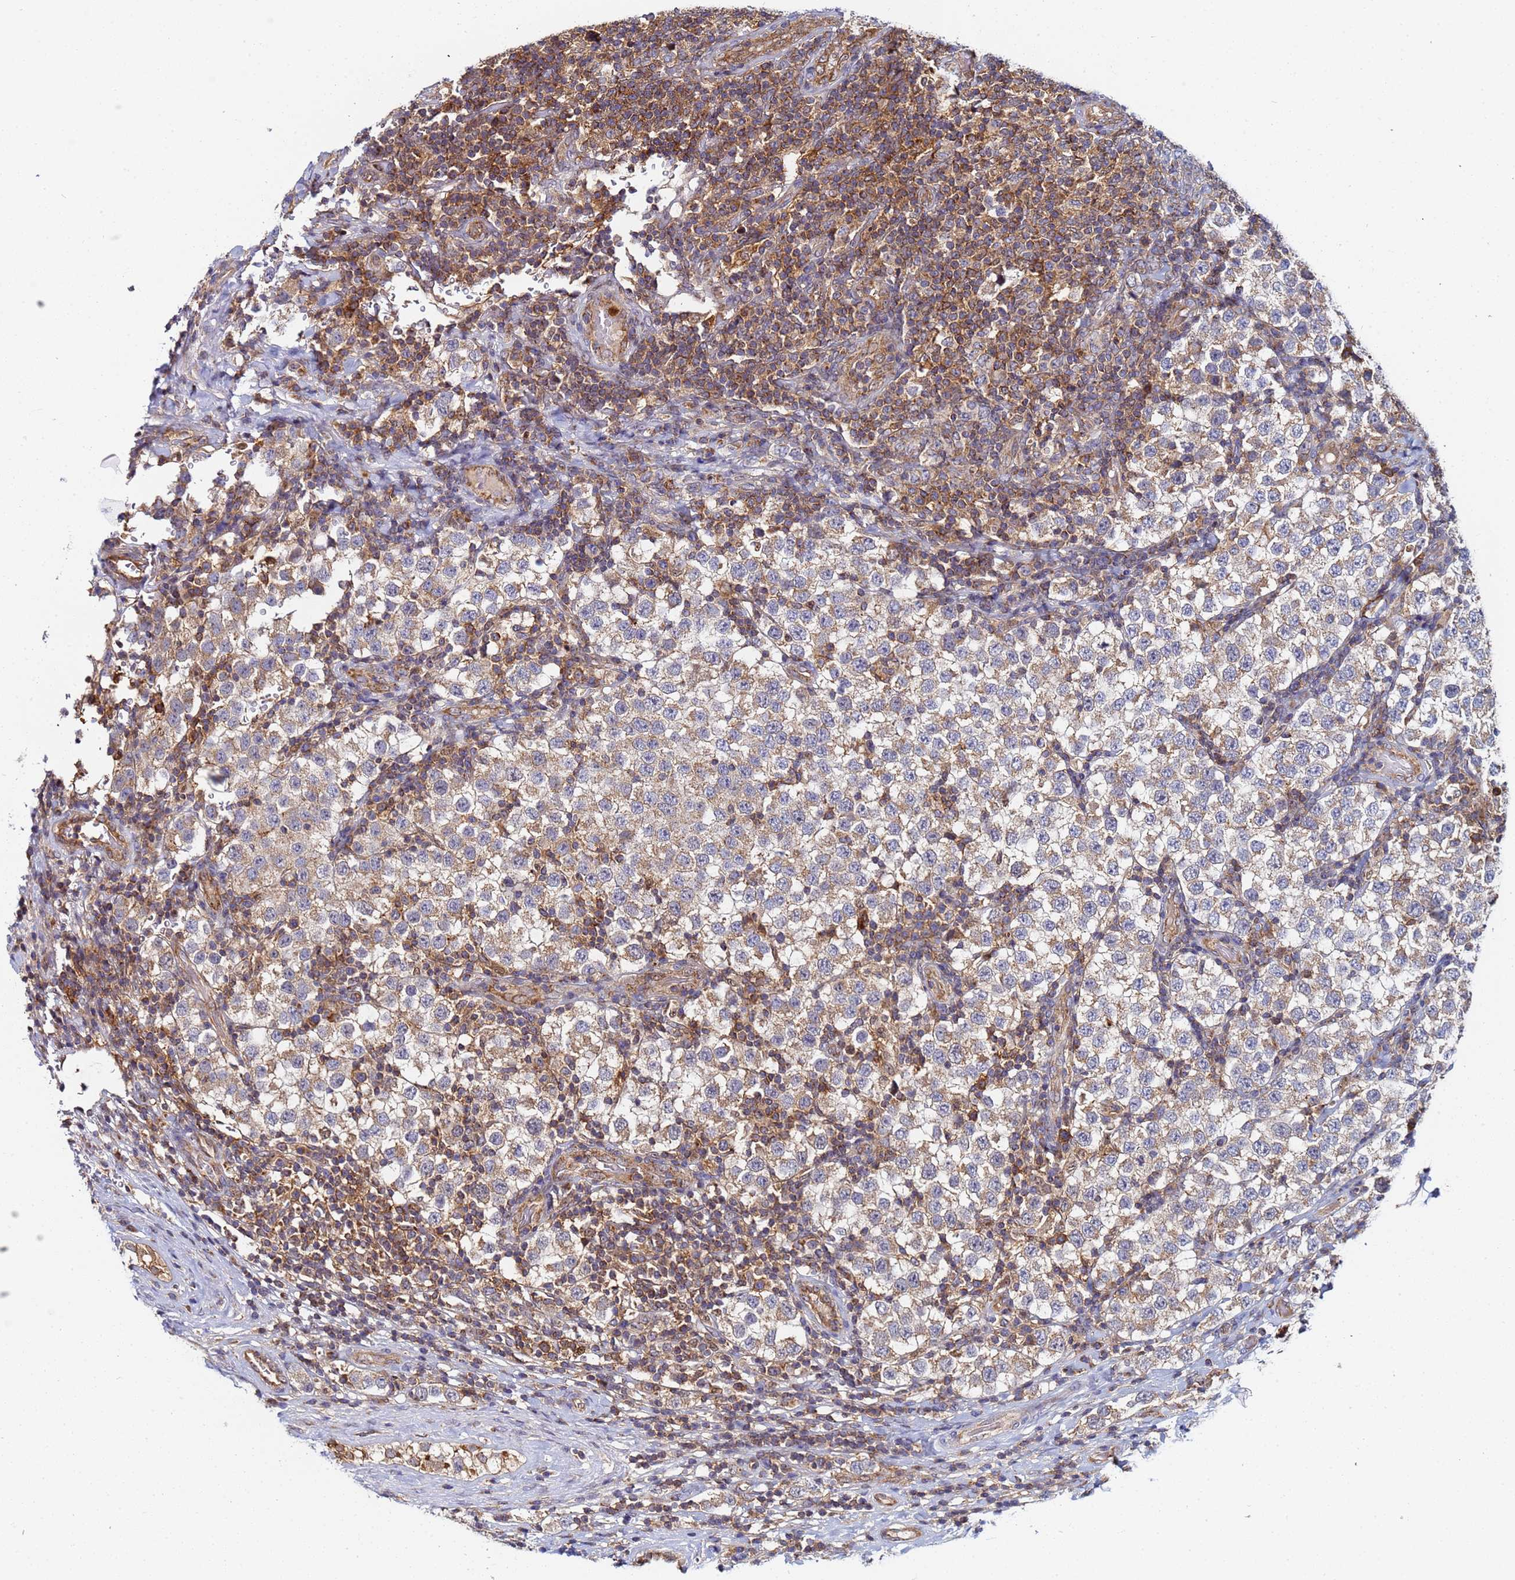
{"staining": {"intensity": "weak", "quantity": ">75%", "location": "cytoplasmic/membranous"}, "tissue": "testis cancer", "cell_type": "Tumor cells", "image_type": "cancer", "snomed": [{"axis": "morphology", "description": "Seminoma, NOS"}, {"axis": "topography", "description": "Testis"}], "caption": "This histopathology image shows immunohistochemistry staining of human seminoma (testis), with low weak cytoplasmic/membranous positivity in about >75% of tumor cells.", "gene": "CCDC127", "patient": {"sex": "male", "age": 34}}